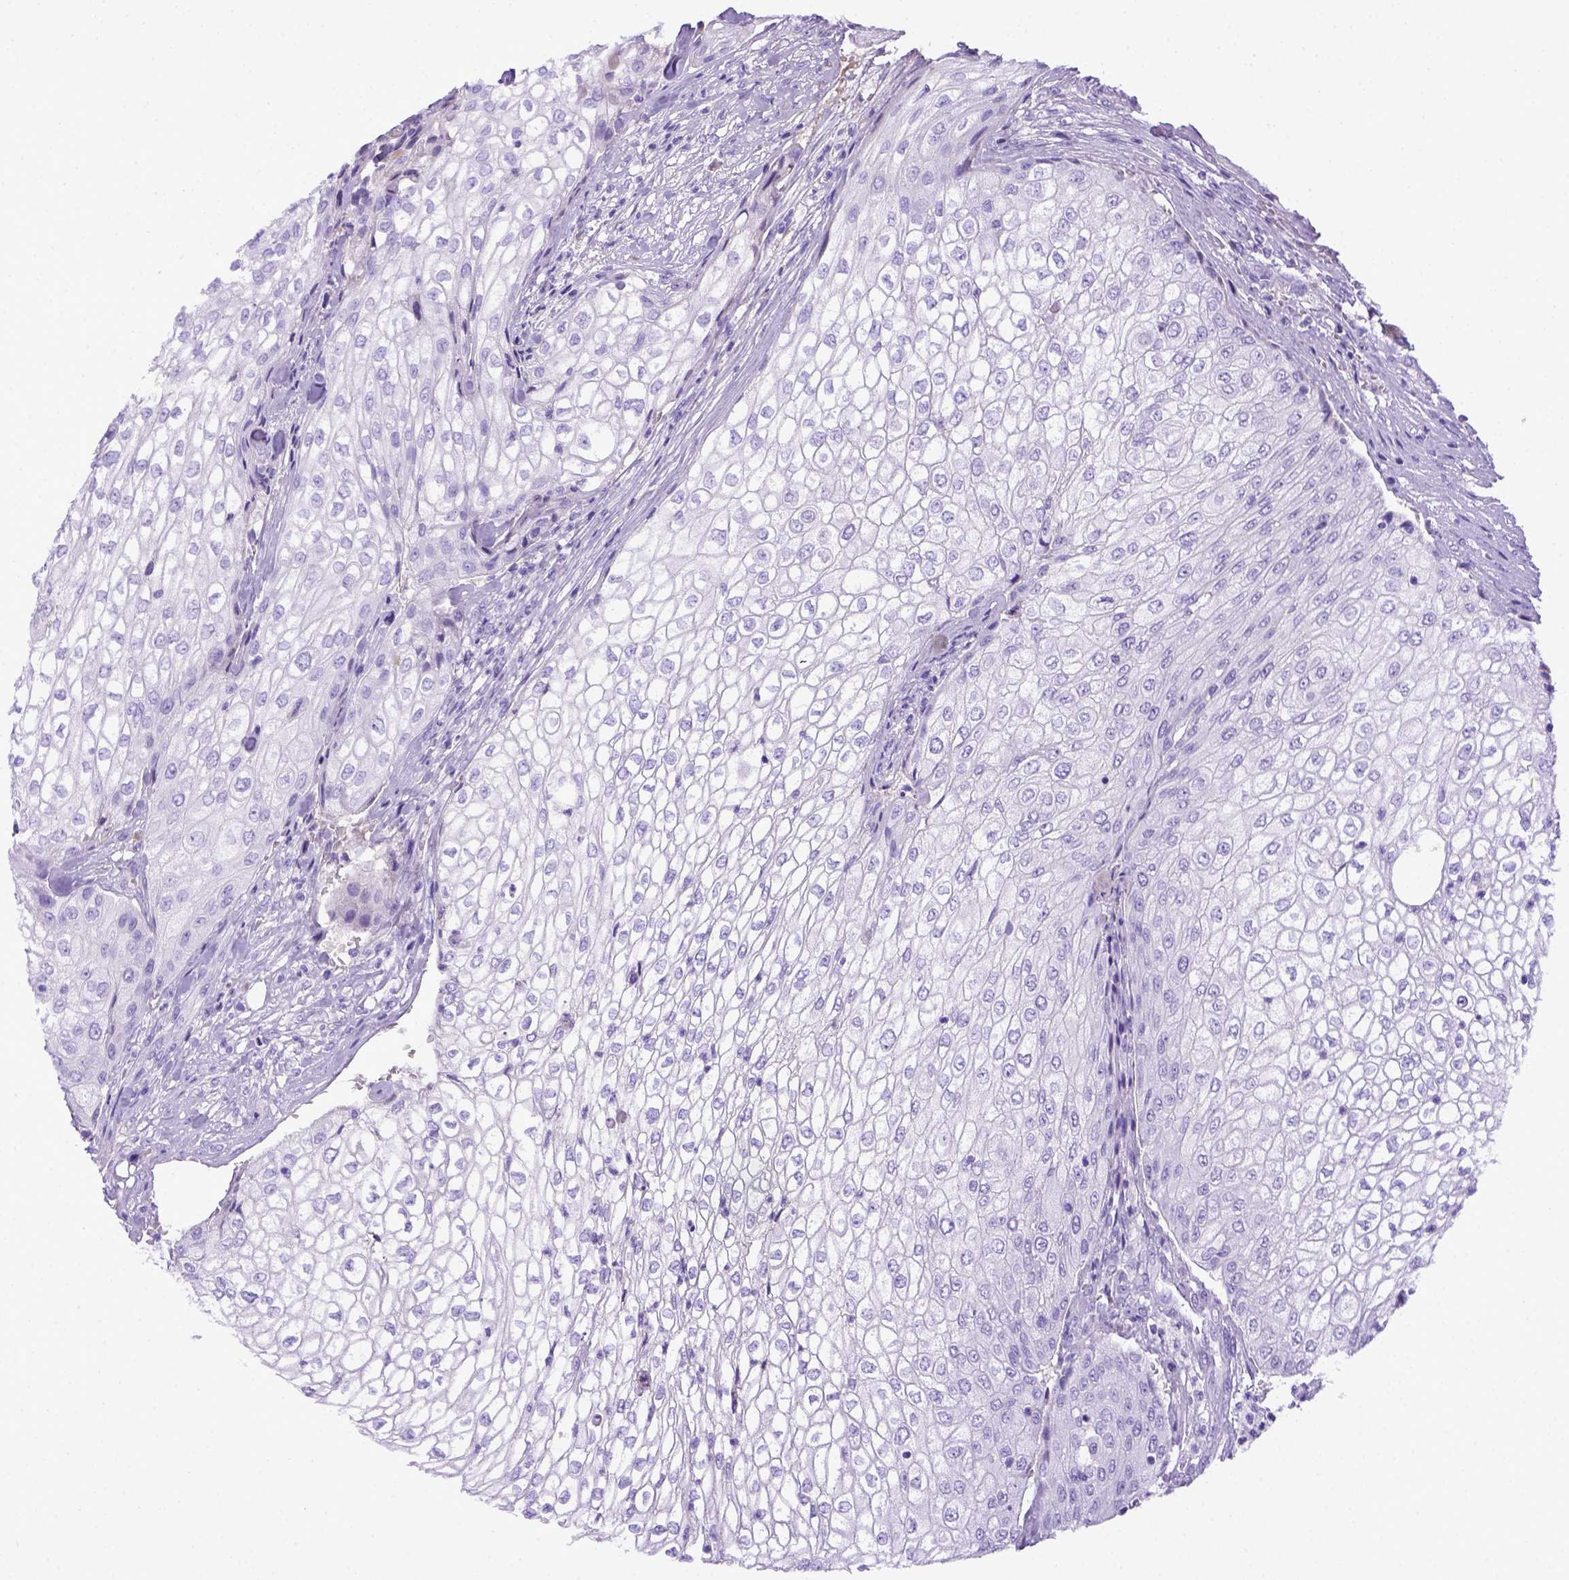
{"staining": {"intensity": "negative", "quantity": "none", "location": "none"}, "tissue": "urothelial cancer", "cell_type": "Tumor cells", "image_type": "cancer", "snomed": [{"axis": "morphology", "description": "Urothelial carcinoma, High grade"}, {"axis": "topography", "description": "Urinary bladder"}], "caption": "Immunohistochemistry micrograph of human urothelial cancer stained for a protein (brown), which demonstrates no positivity in tumor cells.", "gene": "ITIH4", "patient": {"sex": "male", "age": 62}}